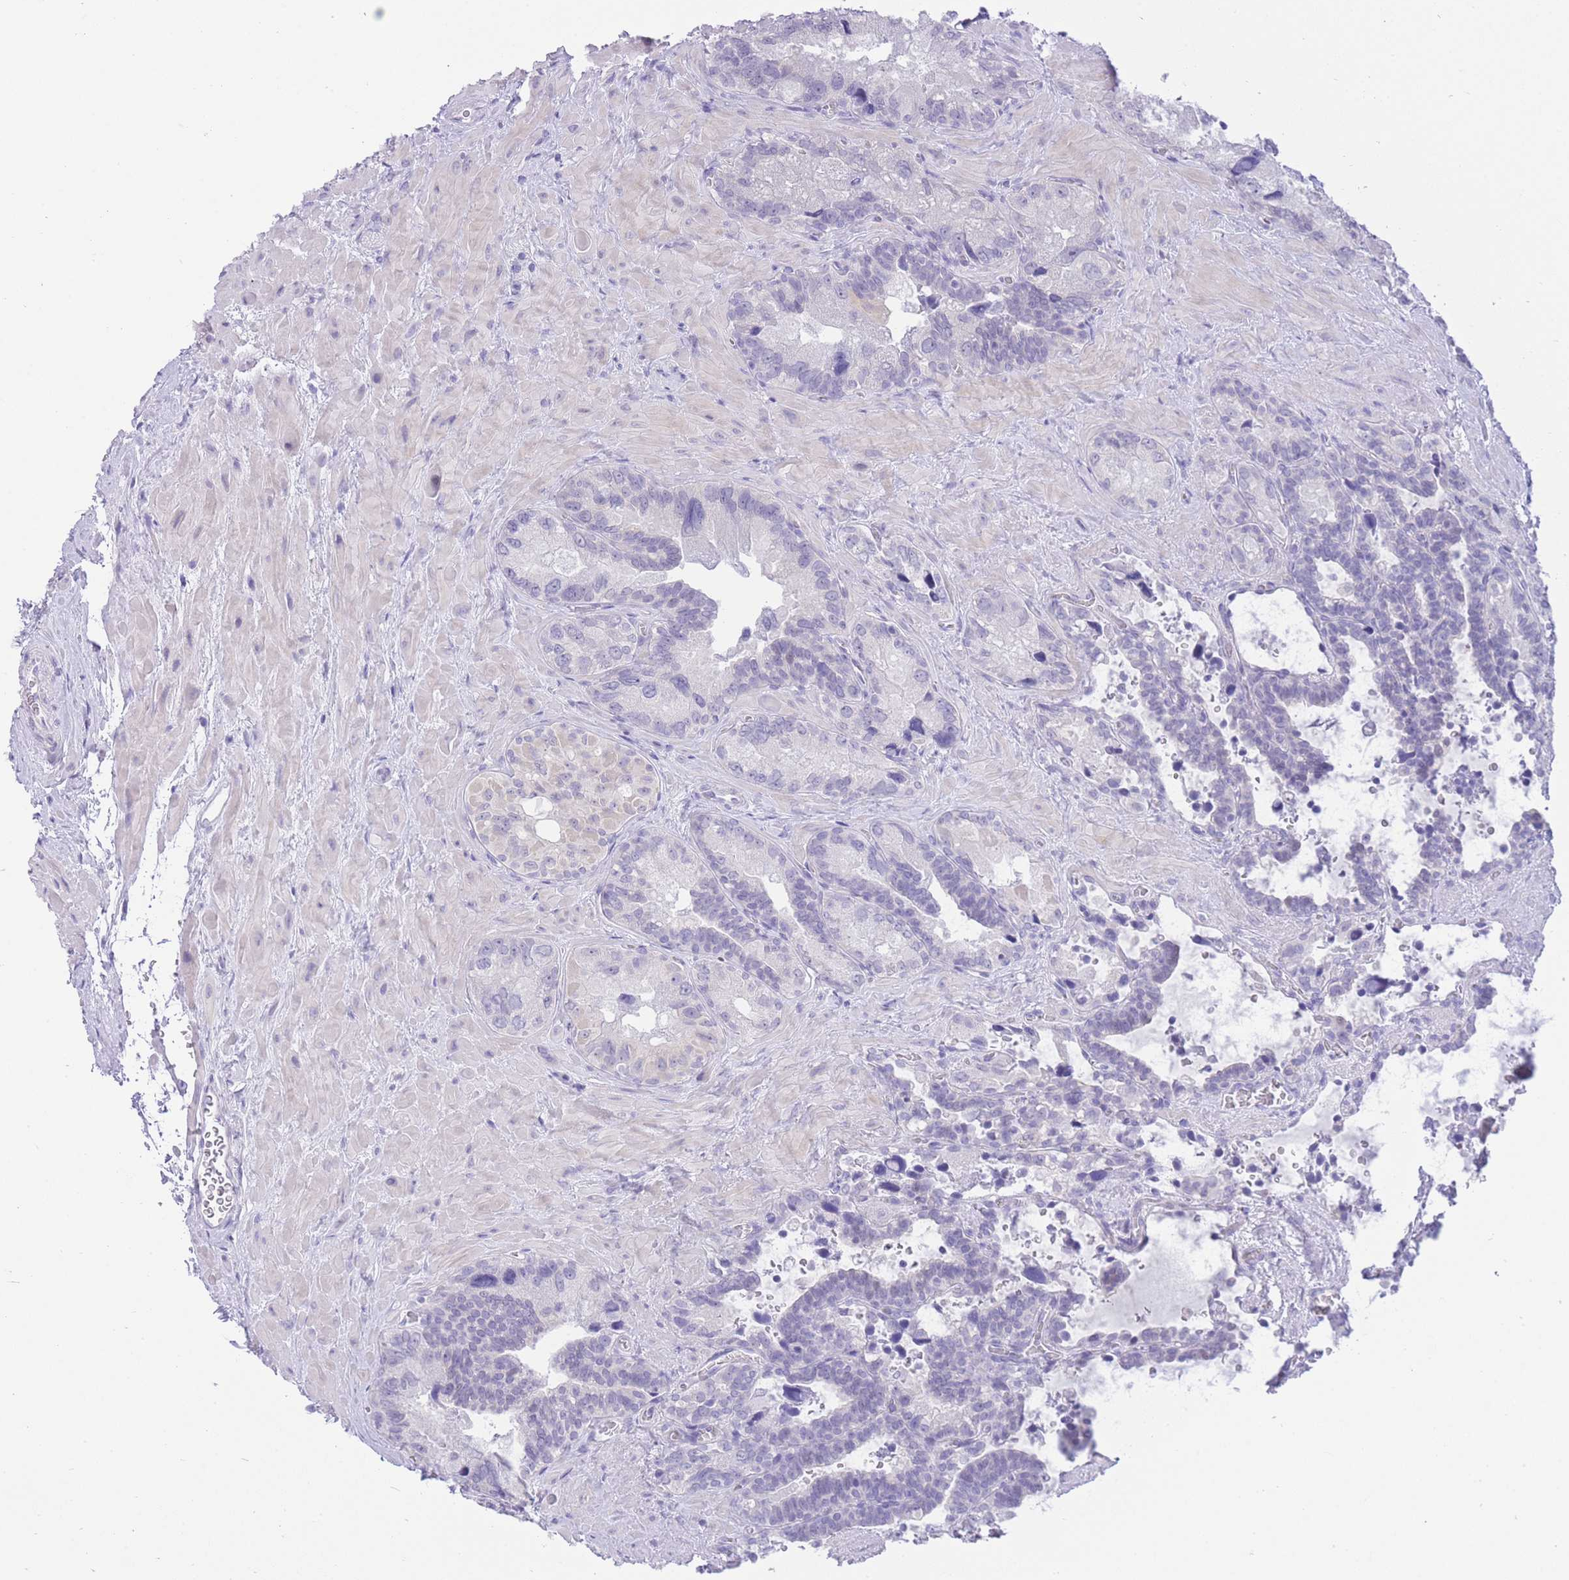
{"staining": {"intensity": "negative", "quantity": "none", "location": "none"}, "tissue": "seminal vesicle", "cell_type": "Glandular cells", "image_type": "normal", "snomed": [{"axis": "morphology", "description": "Normal tissue, NOS"}, {"axis": "topography", "description": "Seminal veicle"}], "caption": "A high-resolution image shows IHC staining of unremarkable seminal vesicle, which shows no significant positivity in glandular cells. Brightfield microscopy of IHC stained with DAB (3,3'-diaminobenzidine) (brown) and hematoxylin (blue), captured at high magnification.", "gene": "ZNF212", "patient": {"sex": "male", "age": 68}}